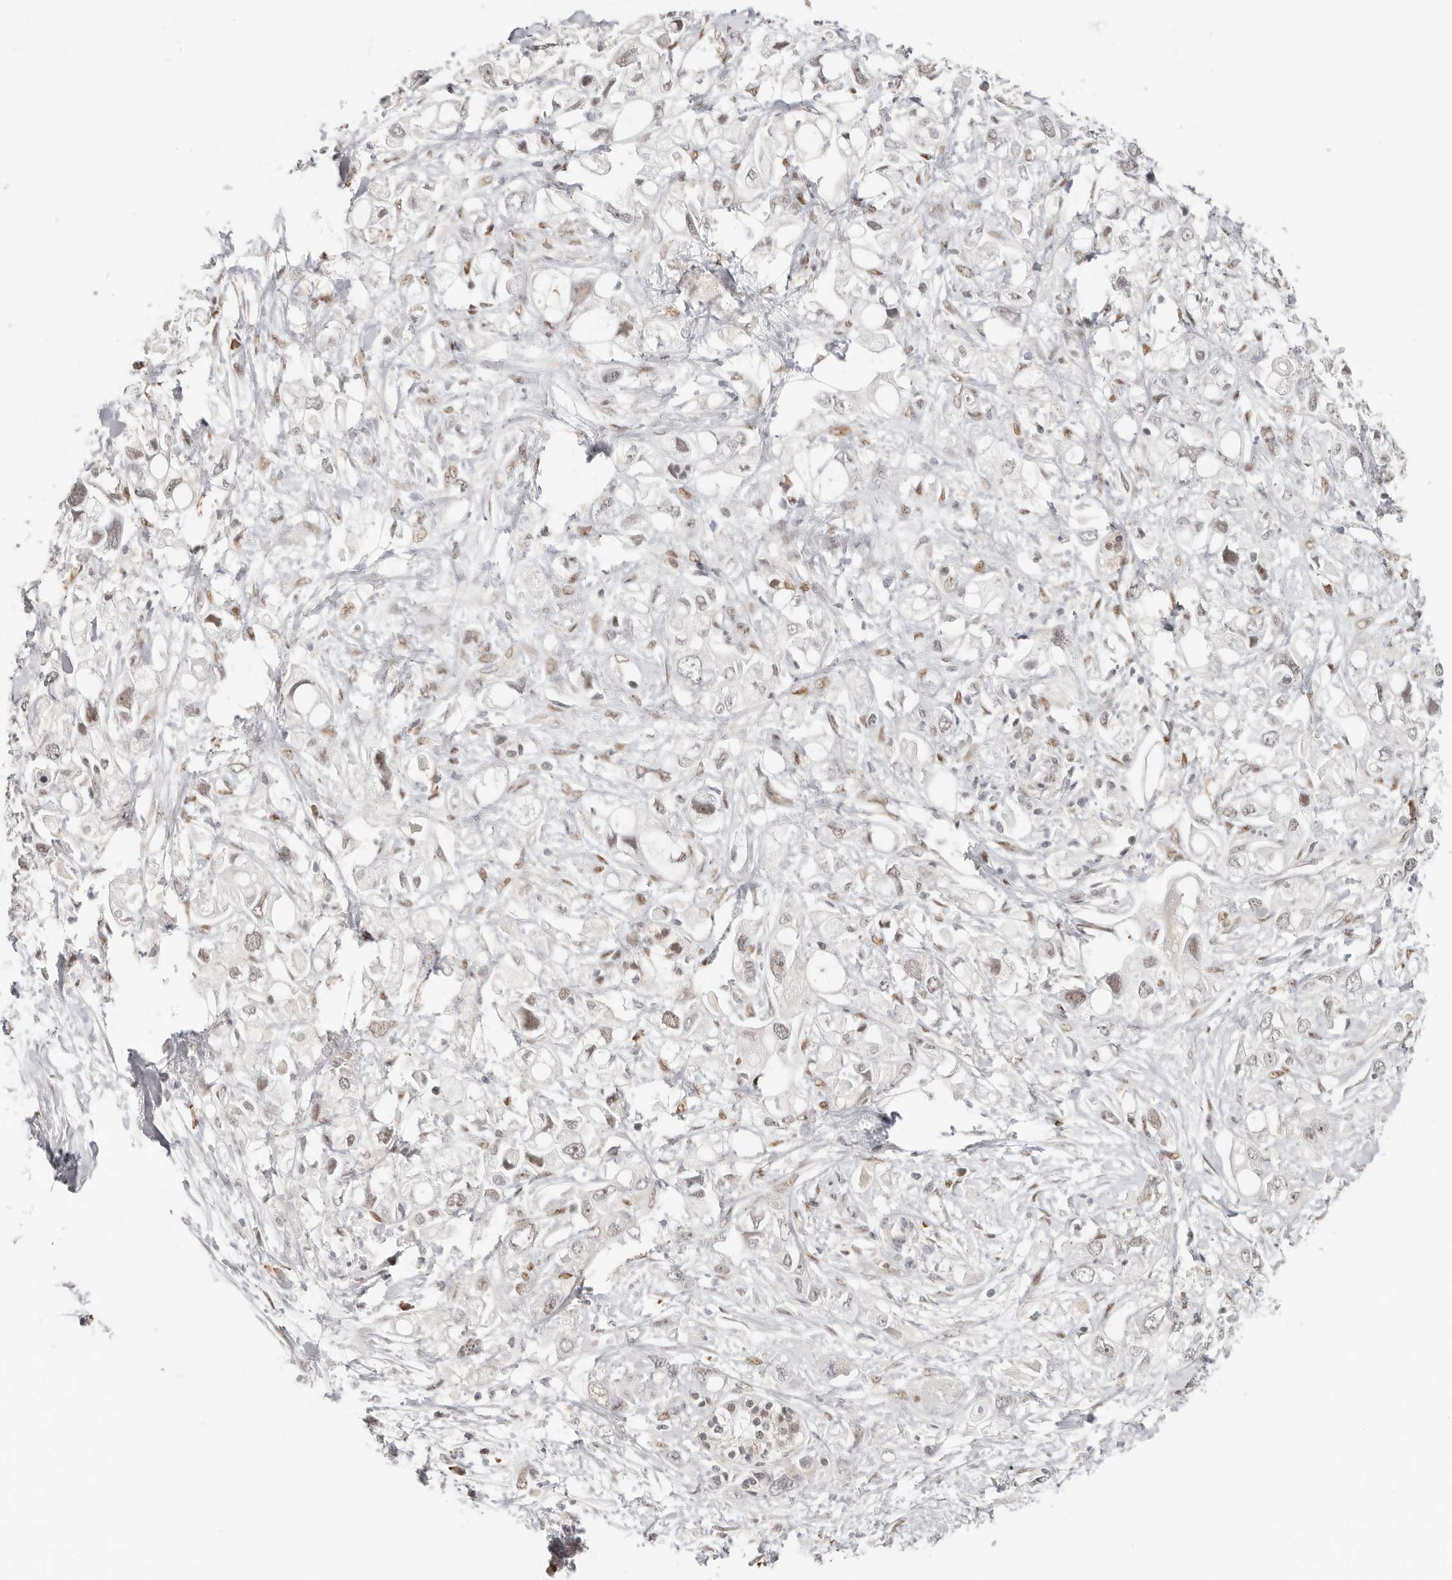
{"staining": {"intensity": "weak", "quantity": ">75%", "location": "nuclear"}, "tissue": "pancreatic cancer", "cell_type": "Tumor cells", "image_type": "cancer", "snomed": [{"axis": "morphology", "description": "Adenocarcinoma, NOS"}, {"axis": "topography", "description": "Pancreas"}], "caption": "High-power microscopy captured an IHC micrograph of pancreatic adenocarcinoma, revealing weak nuclear positivity in about >75% of tumor cells. Nuclei are stained in blue.", "gene": "LARP7", "patient": {"sex": "female", "age": 56}}